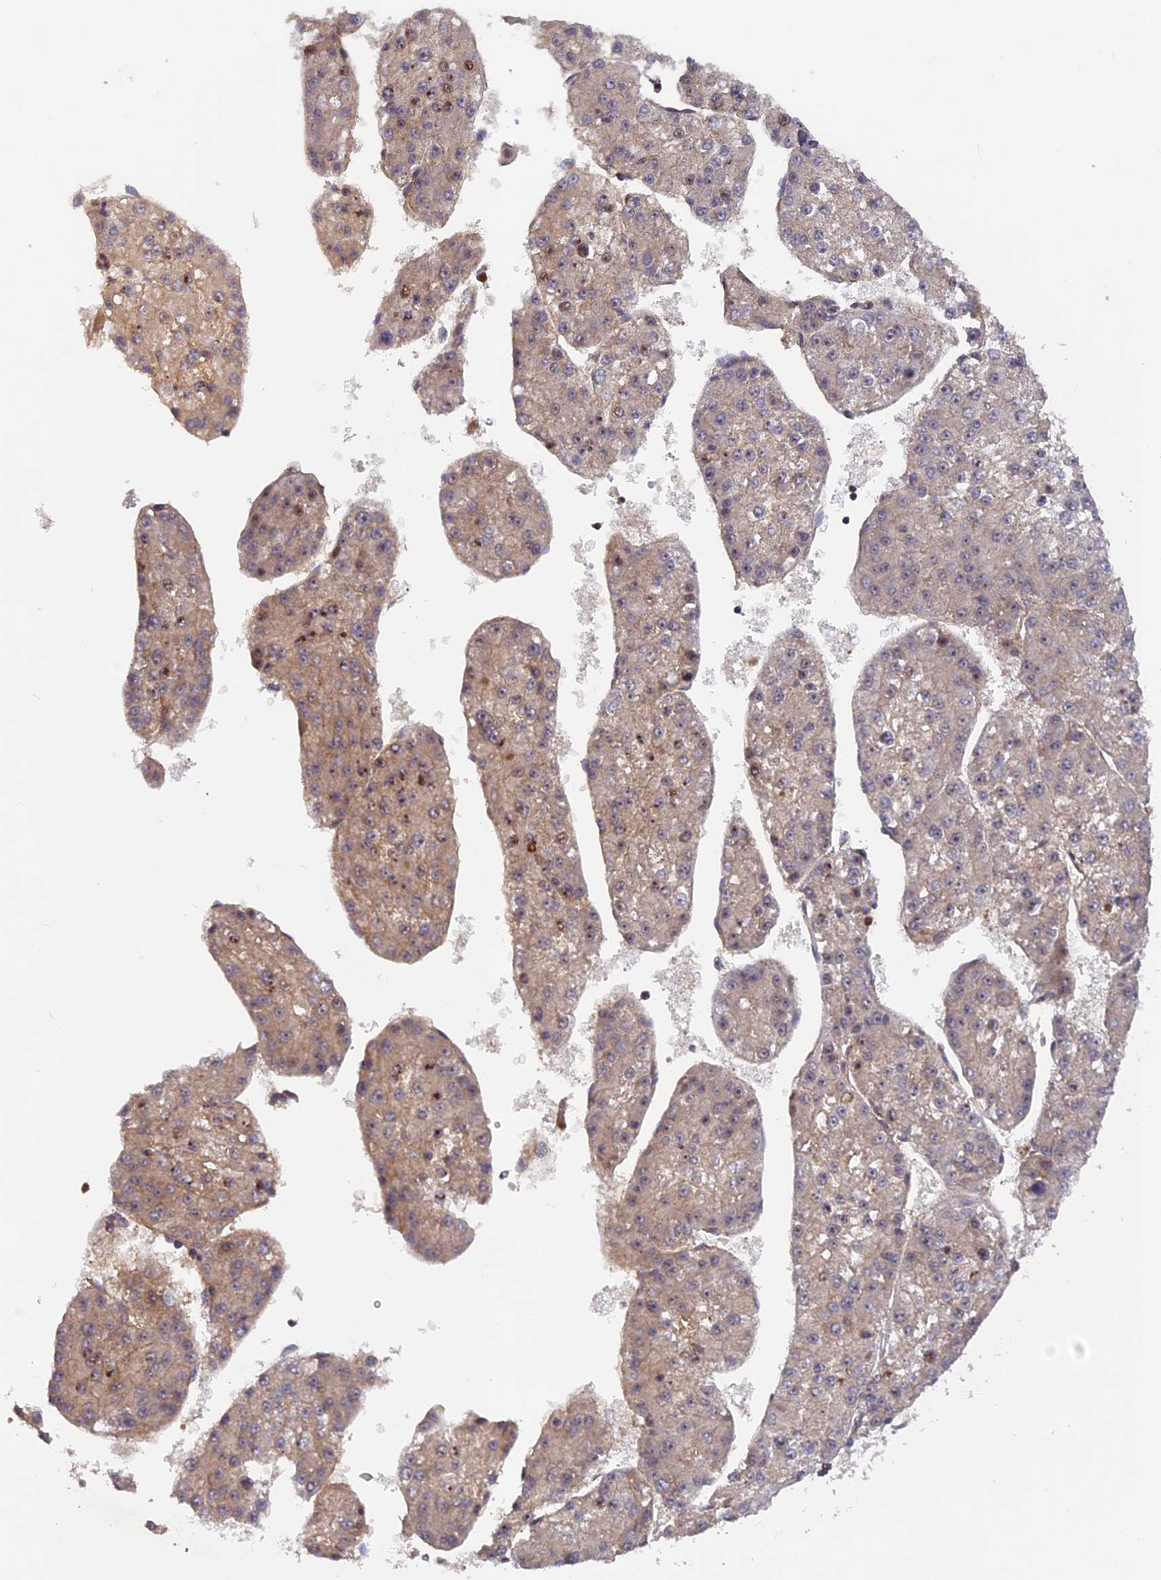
{"staining": {"intensity": "weak", "quantity": "25%-75%", "location": "cytoplasmic/membranous,nuclear"}, "tissue": "liver cancer", "cell_type": "Tumor cells", "image_type": "cancer", "snomed": [{"axis": "morphology", "description": "Carcinoma, Hepatocellular, NOS"}, {"axis": "topography", "description": "Liver"}], "caption": "Protein staining of liver cancer tissue reveals weak cytoplasmic/membranous and nuclear expression in about 25%-75% of tumor cells. The staining was performed using DAB (3,3'-diaminobenzidine), with brown indicating positive protein expression. Nuclei are stained blue with hematoxylin.", "gene": "FERMT1", "patient": {"sex": "female", "age": 73}}